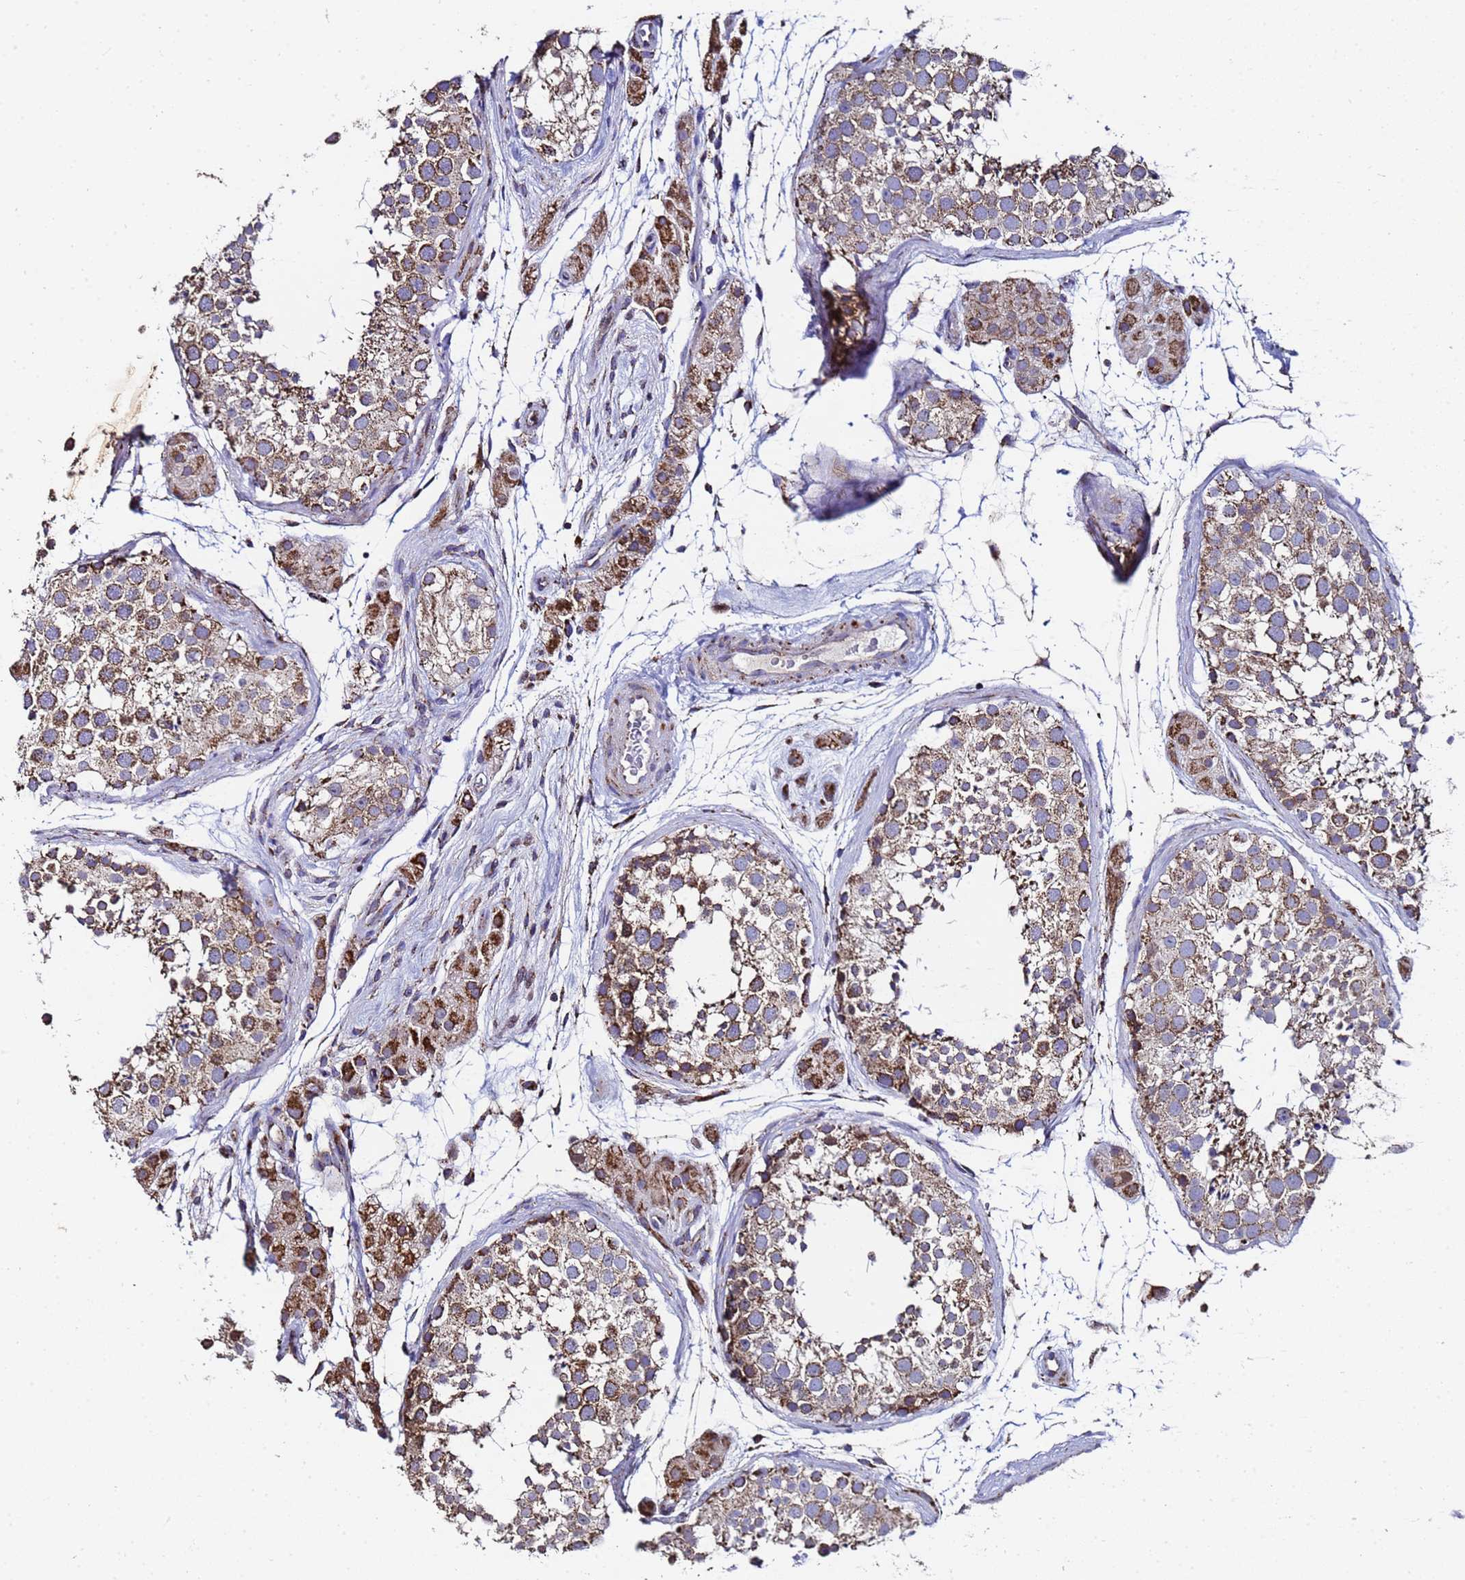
{"staining": {"intensity": "strong", "quantity": "25%-75%", "location": "cytoplasmic/membranous"}, "tissue": "testis", "cell_type": "Cells in seminiferous ducts", "image_type": "normal", "snomed": [{"axis": "morphology", "description": "Normal tissue, NOS"}, {"axis": "topography", "description": "Testis"}], "caption": "Human testis stained for a protein (brown) displays strong cytoplasmic/membranous positive staining in approximately 25%-75% of cells in seminiferous ducts.", "gene": "MRPS12", "patient": {"sex": "male", "age": 41}}